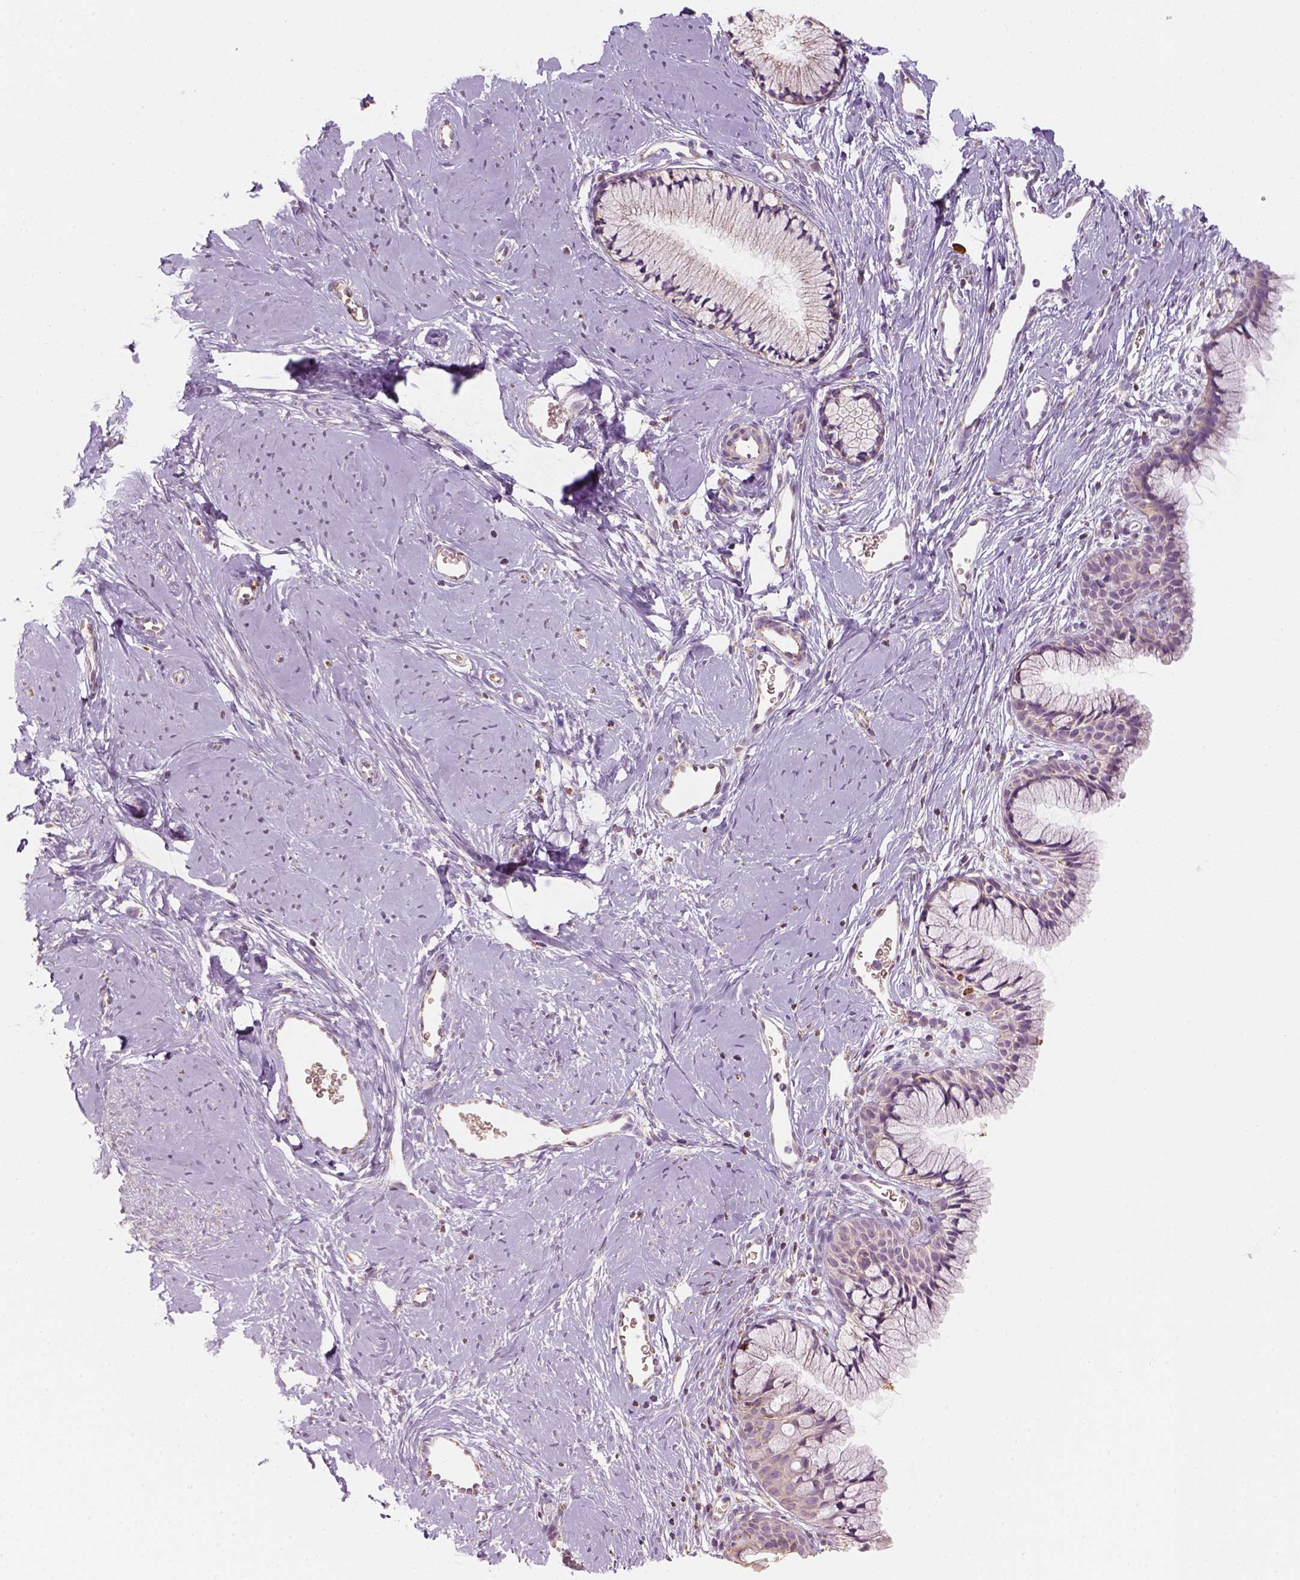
{"staining": {"intensity": "weak", "quantity": ">75%", "location": "cytoplasmic/membranous"}, "tissue": "cervix", "cell_type": "Glandular cells", "image_type": "normal", "snomed": [{"axis": "morphology", "description": "Normal tissue, NOS"}, {"axis": "topography", "description": "Cervix"}], "caption": "Brown immunohistochemical staining in normal cervix exhibits weak cytoplasmic/membranous expression in about >75% of glandular cells.", "gene": "LCA5", "patient": {"sex": "female", "age": 40}}